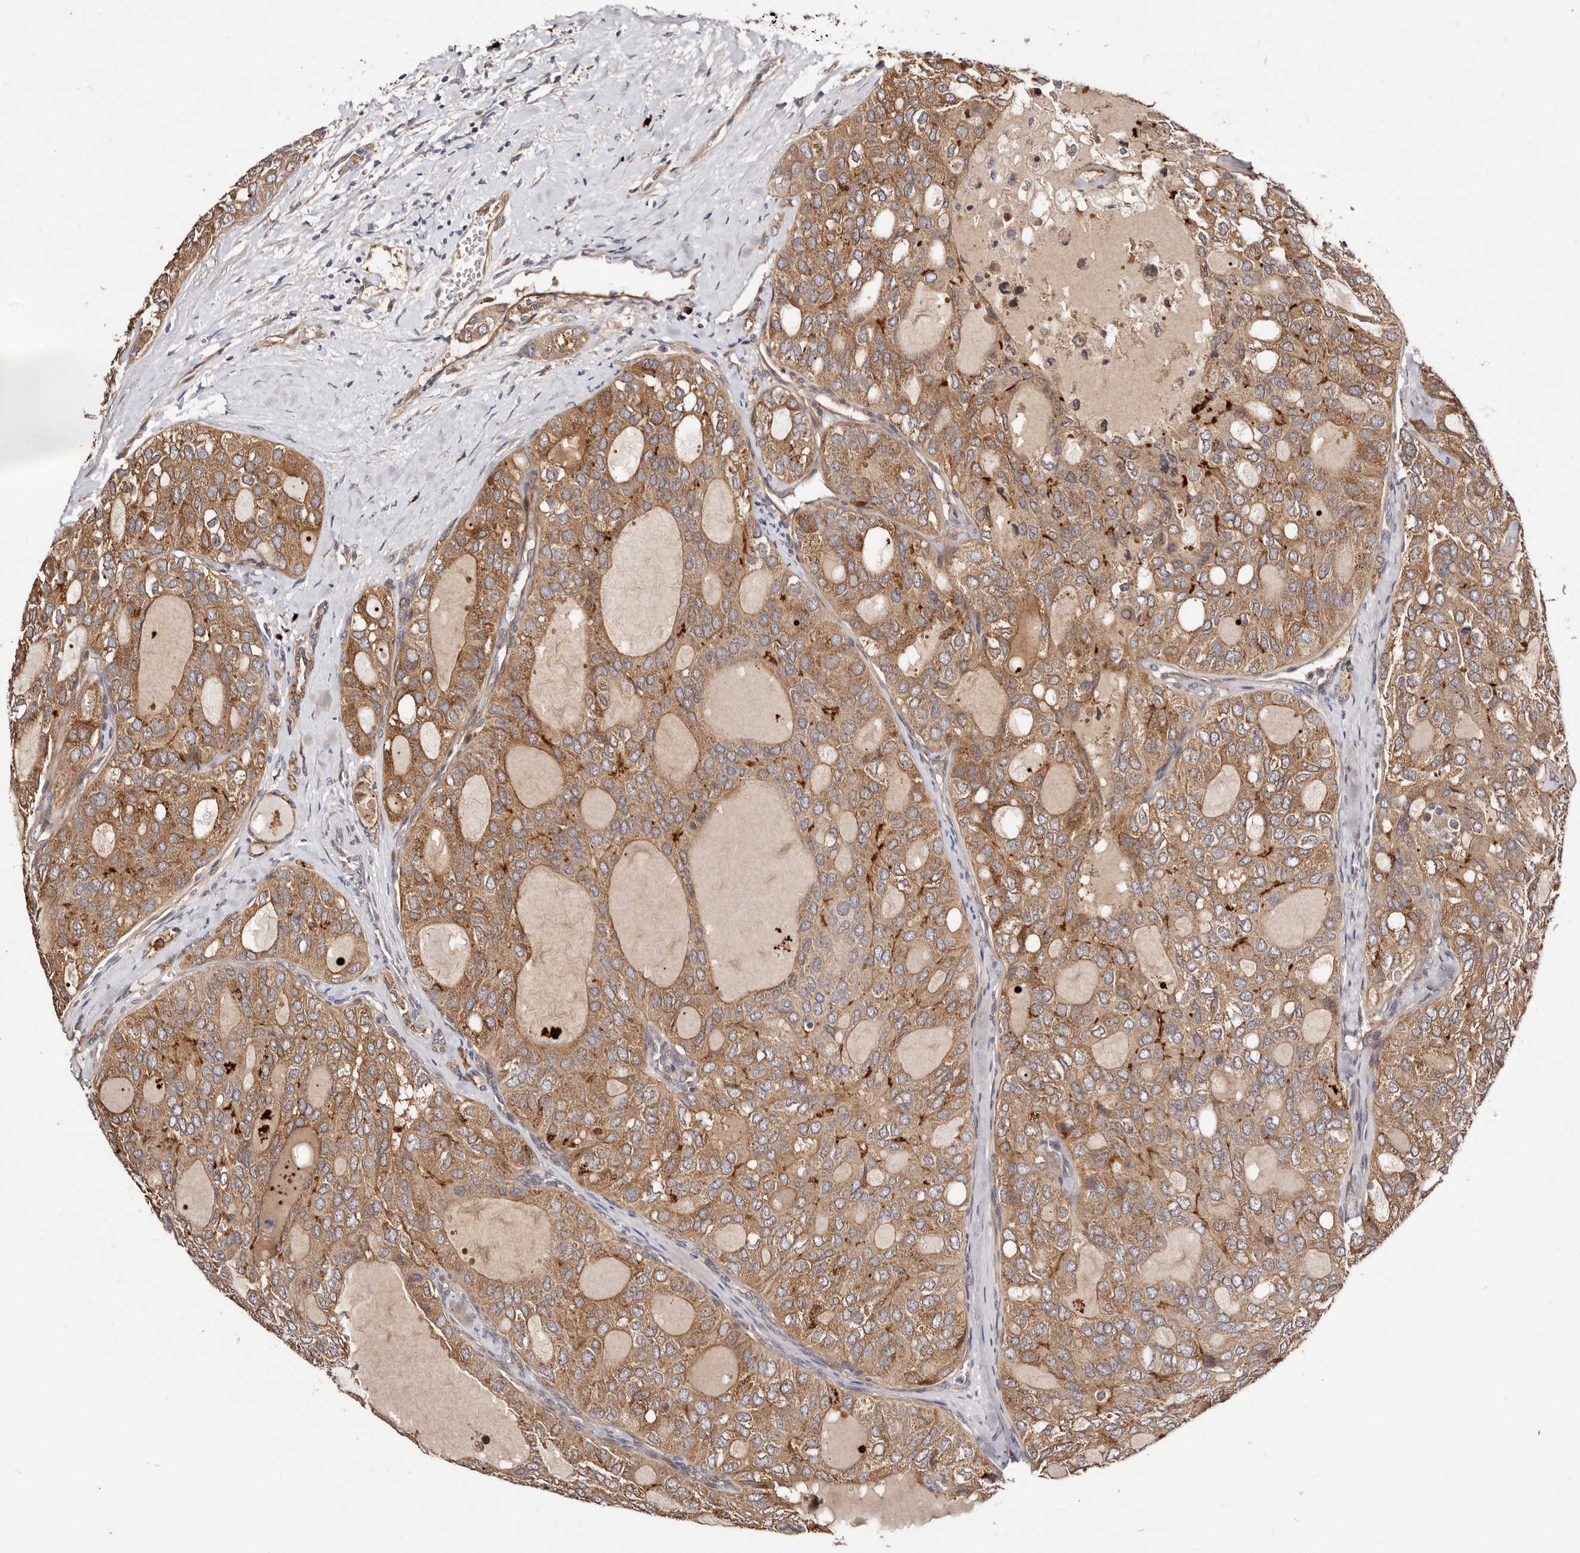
{"staining": {"intensity": "moderate", "quantity": ">75%", "location": "cytoplasmic/membranous"}, "tissue": "thyroid cancer", "cell_type": "Tumor cells", "image_type": "cancer", "snomed": [{"axis": "morphology", "description": "Follicular adenoma carcinoma, NOS"}, {"axis": "topography", "description": "Thyroid gland"}], "caption": "IHC (DAB) staining of human thyroid cancer exhibits moderate cytoplasmic/membranous protein expression in about >75% of tumor cells.", "gene": "DACT2", "patient": {"sex": "male", "age": 75}}